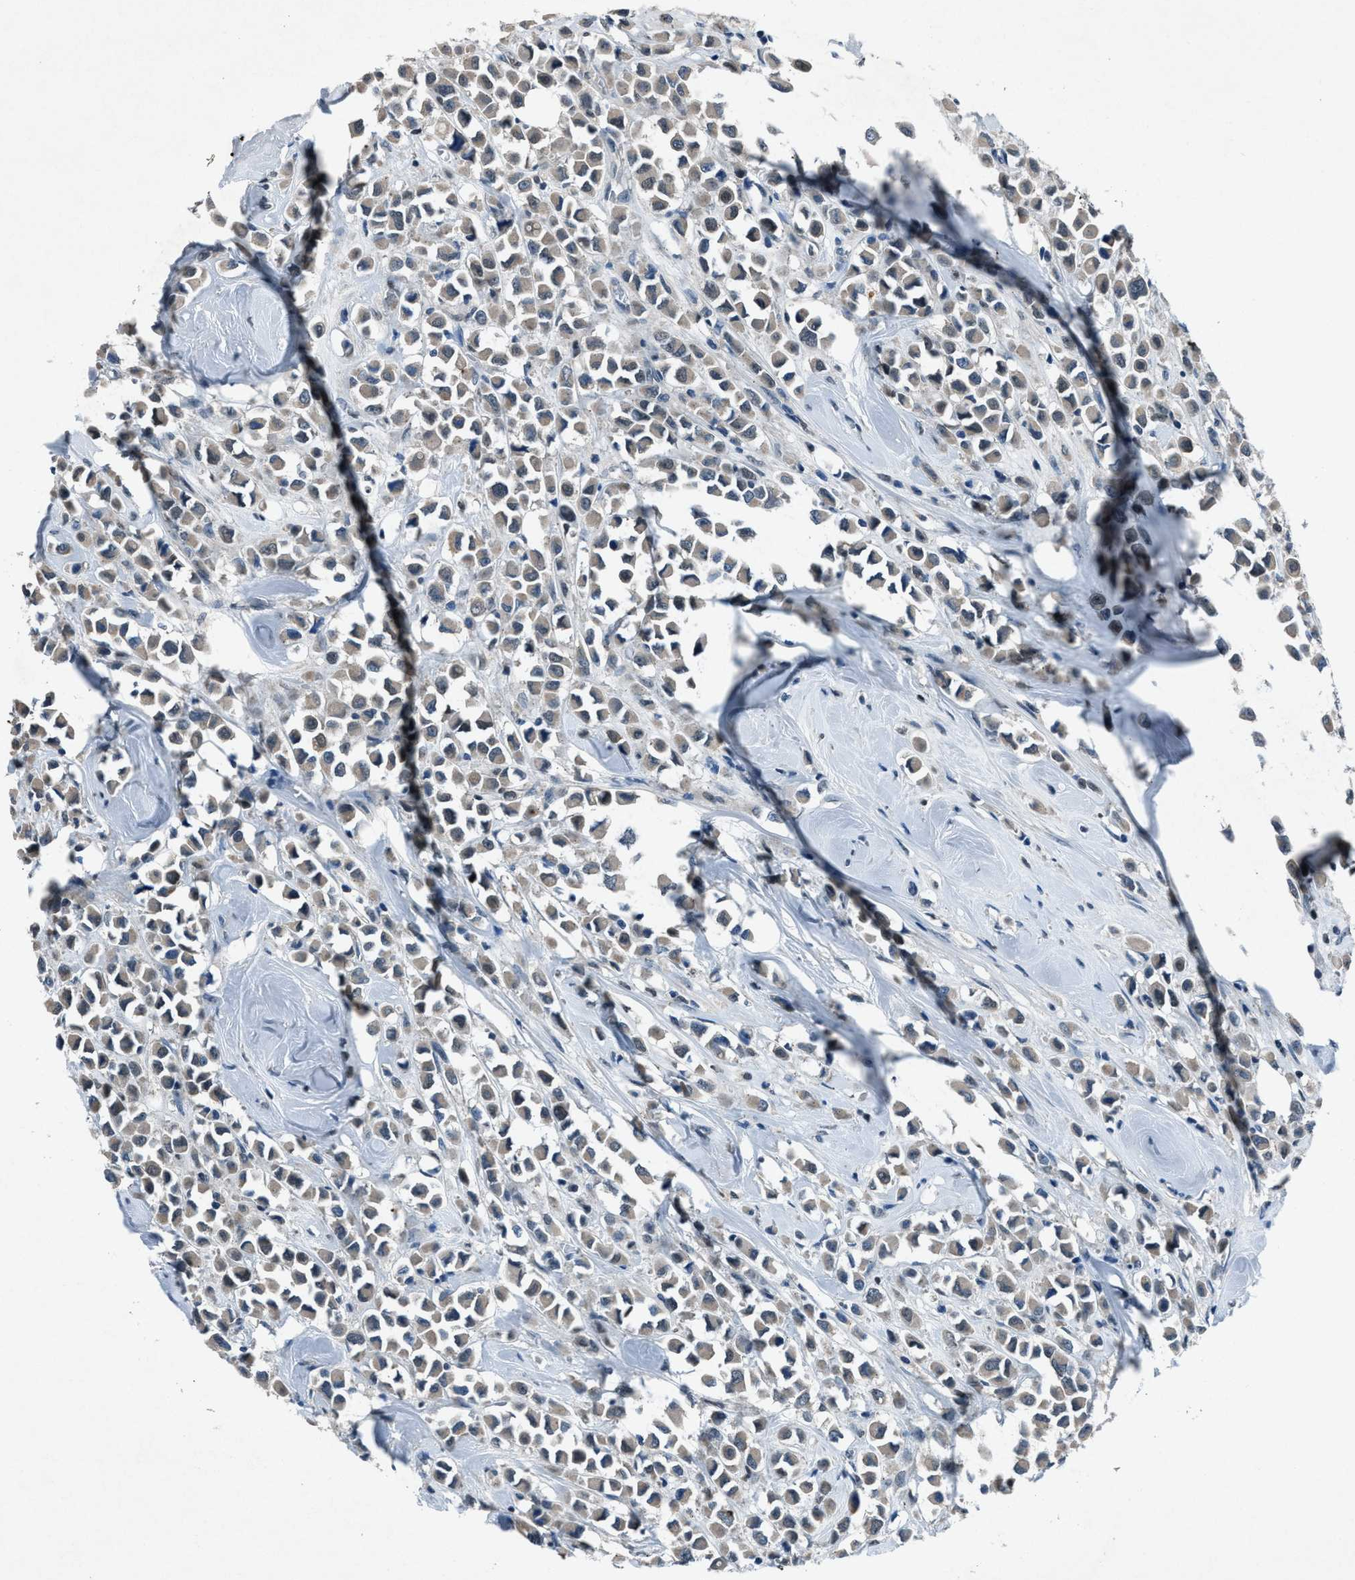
{"staining": {"intensity": "weak", "quantity": ">75%", "location": "cytoplasmic/membranous"}, "tissue": "breast cancer", "cell_type": "Tumor cells", "image_type": "cancer", "snomed": [{"axis": "morphology", "description": "Duct carcinoma"}, {"axis": "topography", "description": "Breast"}], "caption": "Immunohistochemical staining of human breast infiltrating ductal carcinoma shows low levels of weak cytoplasmic/membranous staining in approximately >75% of tumor cells. The protein of interest is stained brown, and the nuclei are stained in blue (DAB (3,3'-diaminobenzidine) IHC with brightfield microscopy, high magnification).", "gene": "DUSP19", "patient": {"sex": "female", "age": 61}}